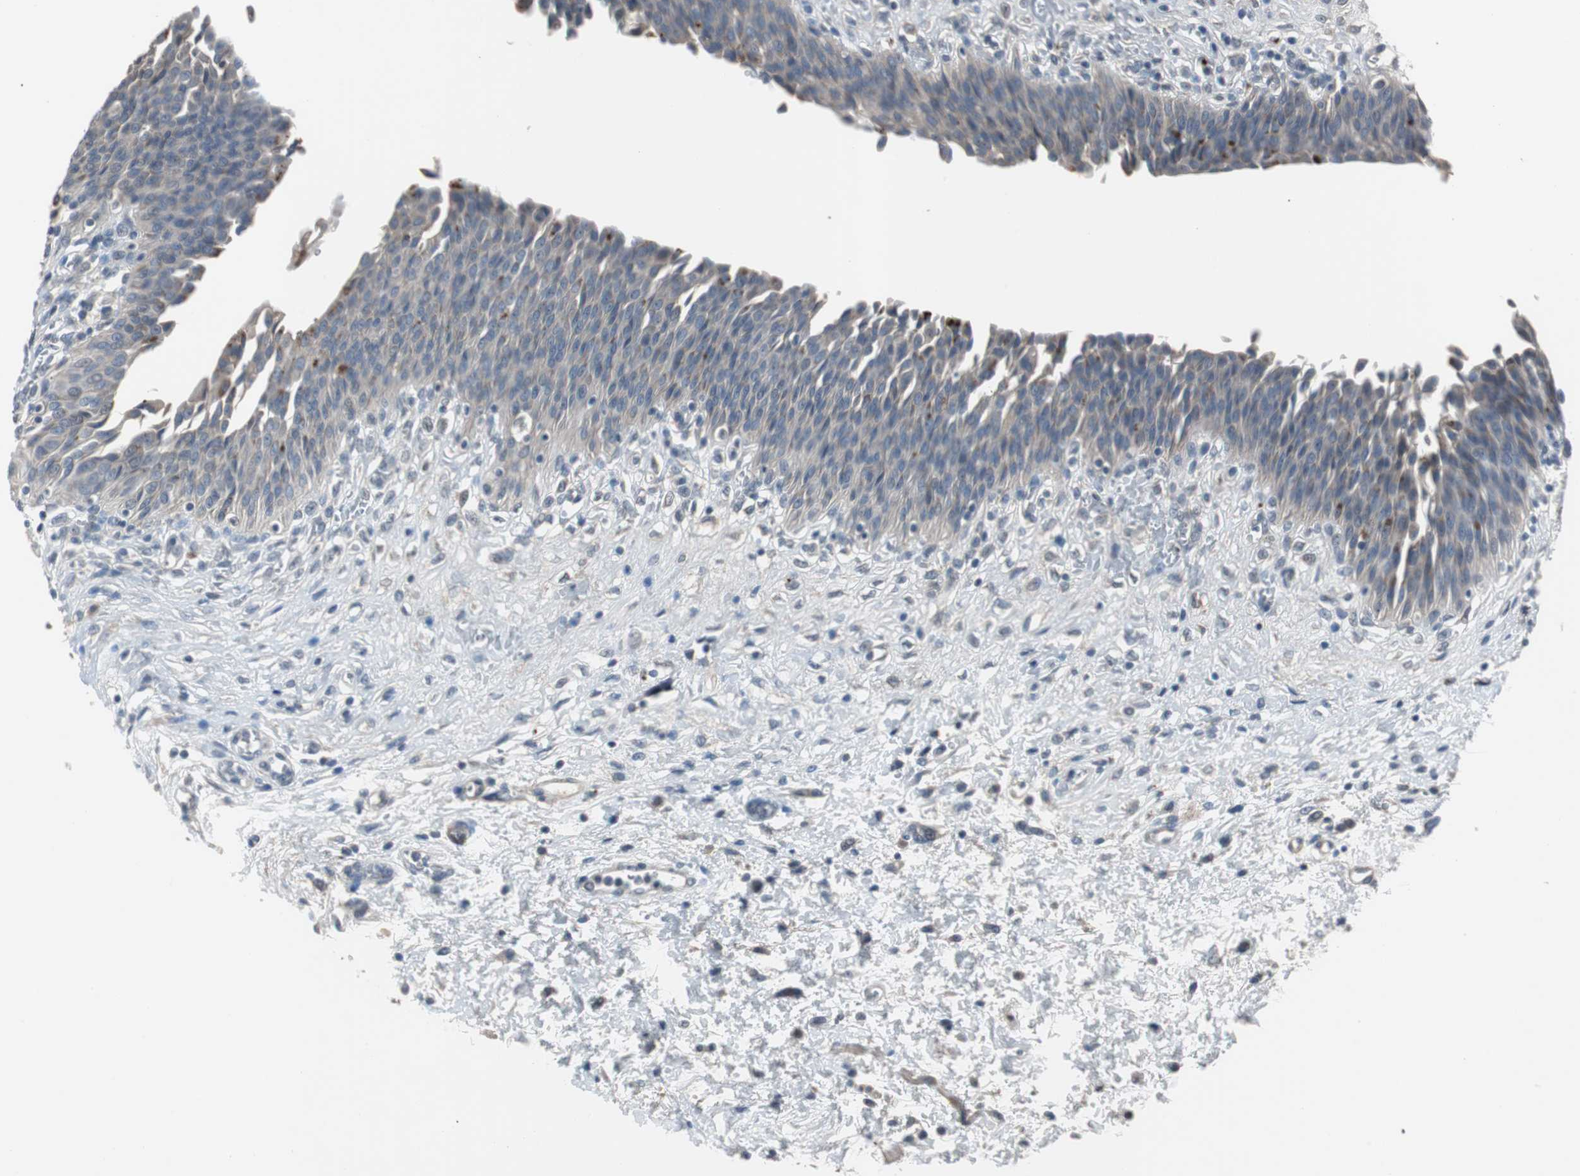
{"staining": {"intensity": "weak", "quantity": ">75%", "location": "cytoplasmic/membranous"}, "tissue": "urinary bladder", "cell_type": "Urothelial cells", "image_type": "normal", "snomed": [{"axis": "morphology", "description": "Normal tissue, NOS"}, {"axis": "morphology", "description": "Dysplasia, NOS"}, {"axis": "topography", "description": "Urinary bladder"}], "caption": "DAB (3,3'-diaminobenzidine) immunohistochemical staining of normal human urinary bladder displays weak cytoplasmic/membranous protein staining in approximately >75% of urothelial cells. Using DAB (3,3'-diaminobenzidine) (brown) and hematoxylin (blue) stains, captured at high magnification using brightfield microscopy.", "gene": "PCYT1B", "patient": {"sex": "male", "age": 35}}